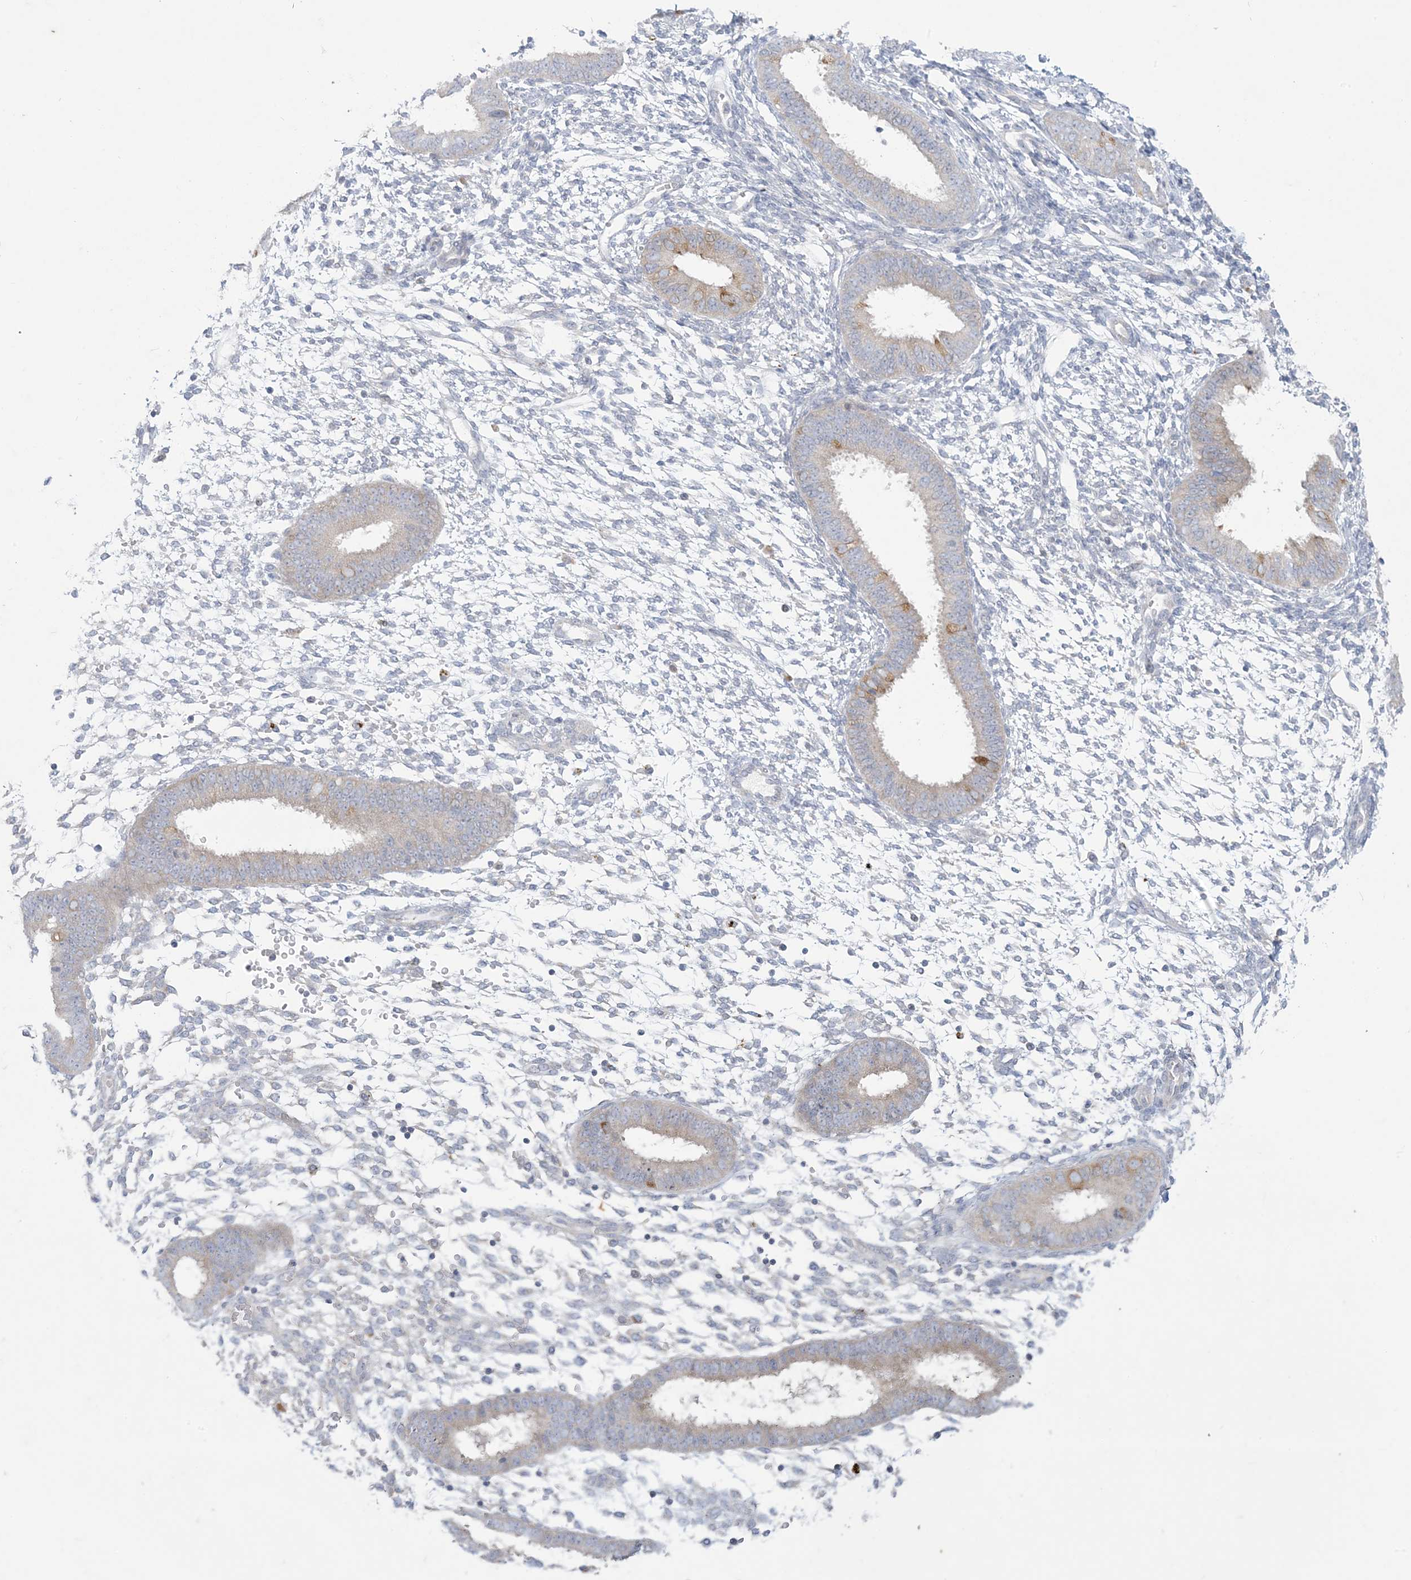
{"staining": {"intensity": "negative", "quantity": "none", "location": "none"}, "tissue": "endometrium", "cell_type": "Cells in endometrial stroma", "image_type": "normal", "snomed": [{"axis": "morphology", "description": "Normal tissue, NOS"}, {"axis": "topography", "description": "Uterus"}, {"axis": "topography", "description": "Endometrium"}], "caption": "Immunohistochemical staining of unremarkable endometrium exhibits no significant expression in cells in endometrial stroma.", "gene": "KIF3A", "patient": {"sex": "female", "age": 48}}